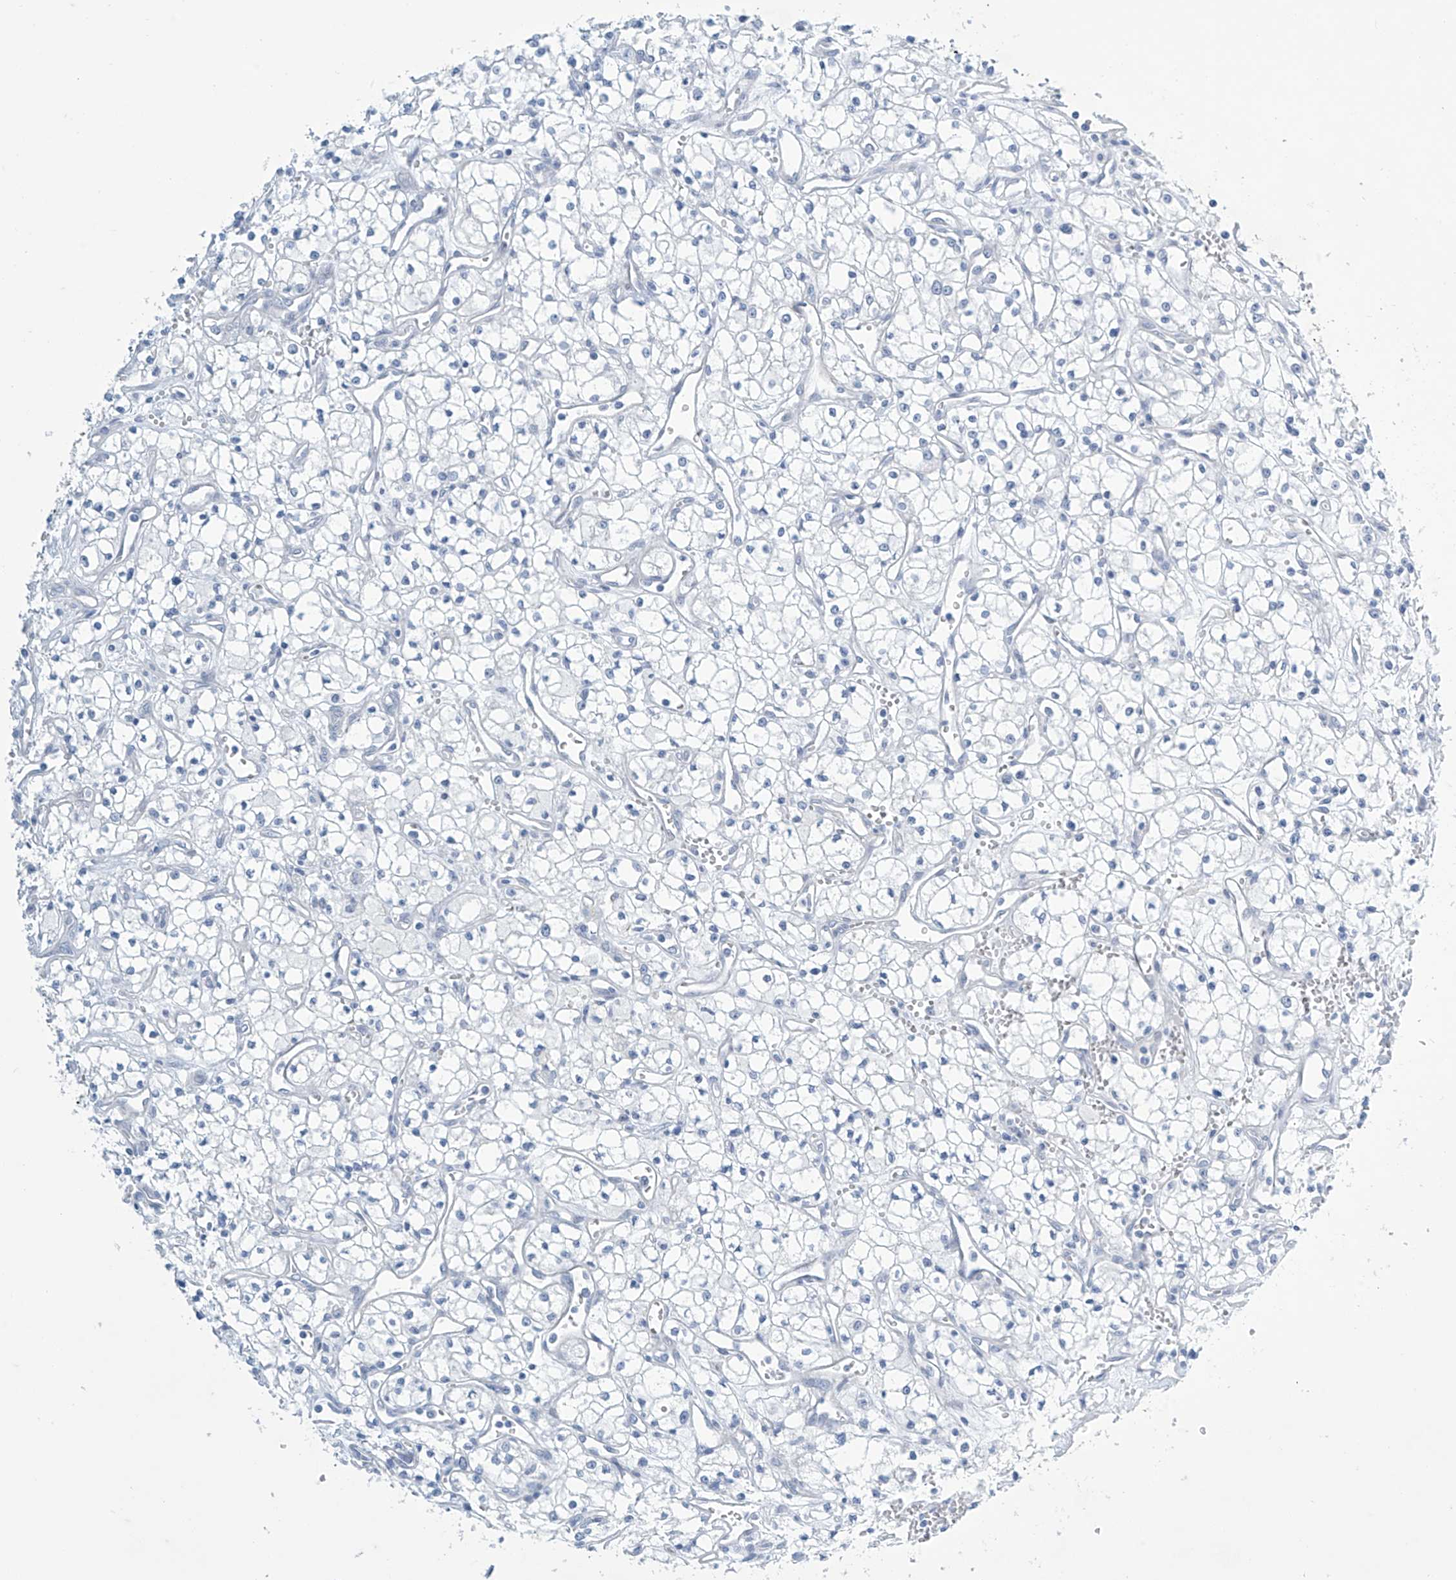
{"staining": {"intensity": "negative", "quantity": "none", "location": "none"}, "tissue": "renal cancer", "cell_type": "Tumor cells", "image_type": "cancer", "snomed": [{"axis": "morphology", "description": "Adenocarcinoma, NOS"}, {"axis": "topography", "description": "Kidney"}], "caption": "The micrograph shows no staining of tumor cells in renal cancer.", "gene": "SLC35A5", "patient": {"sex": "male", "age": 59}}